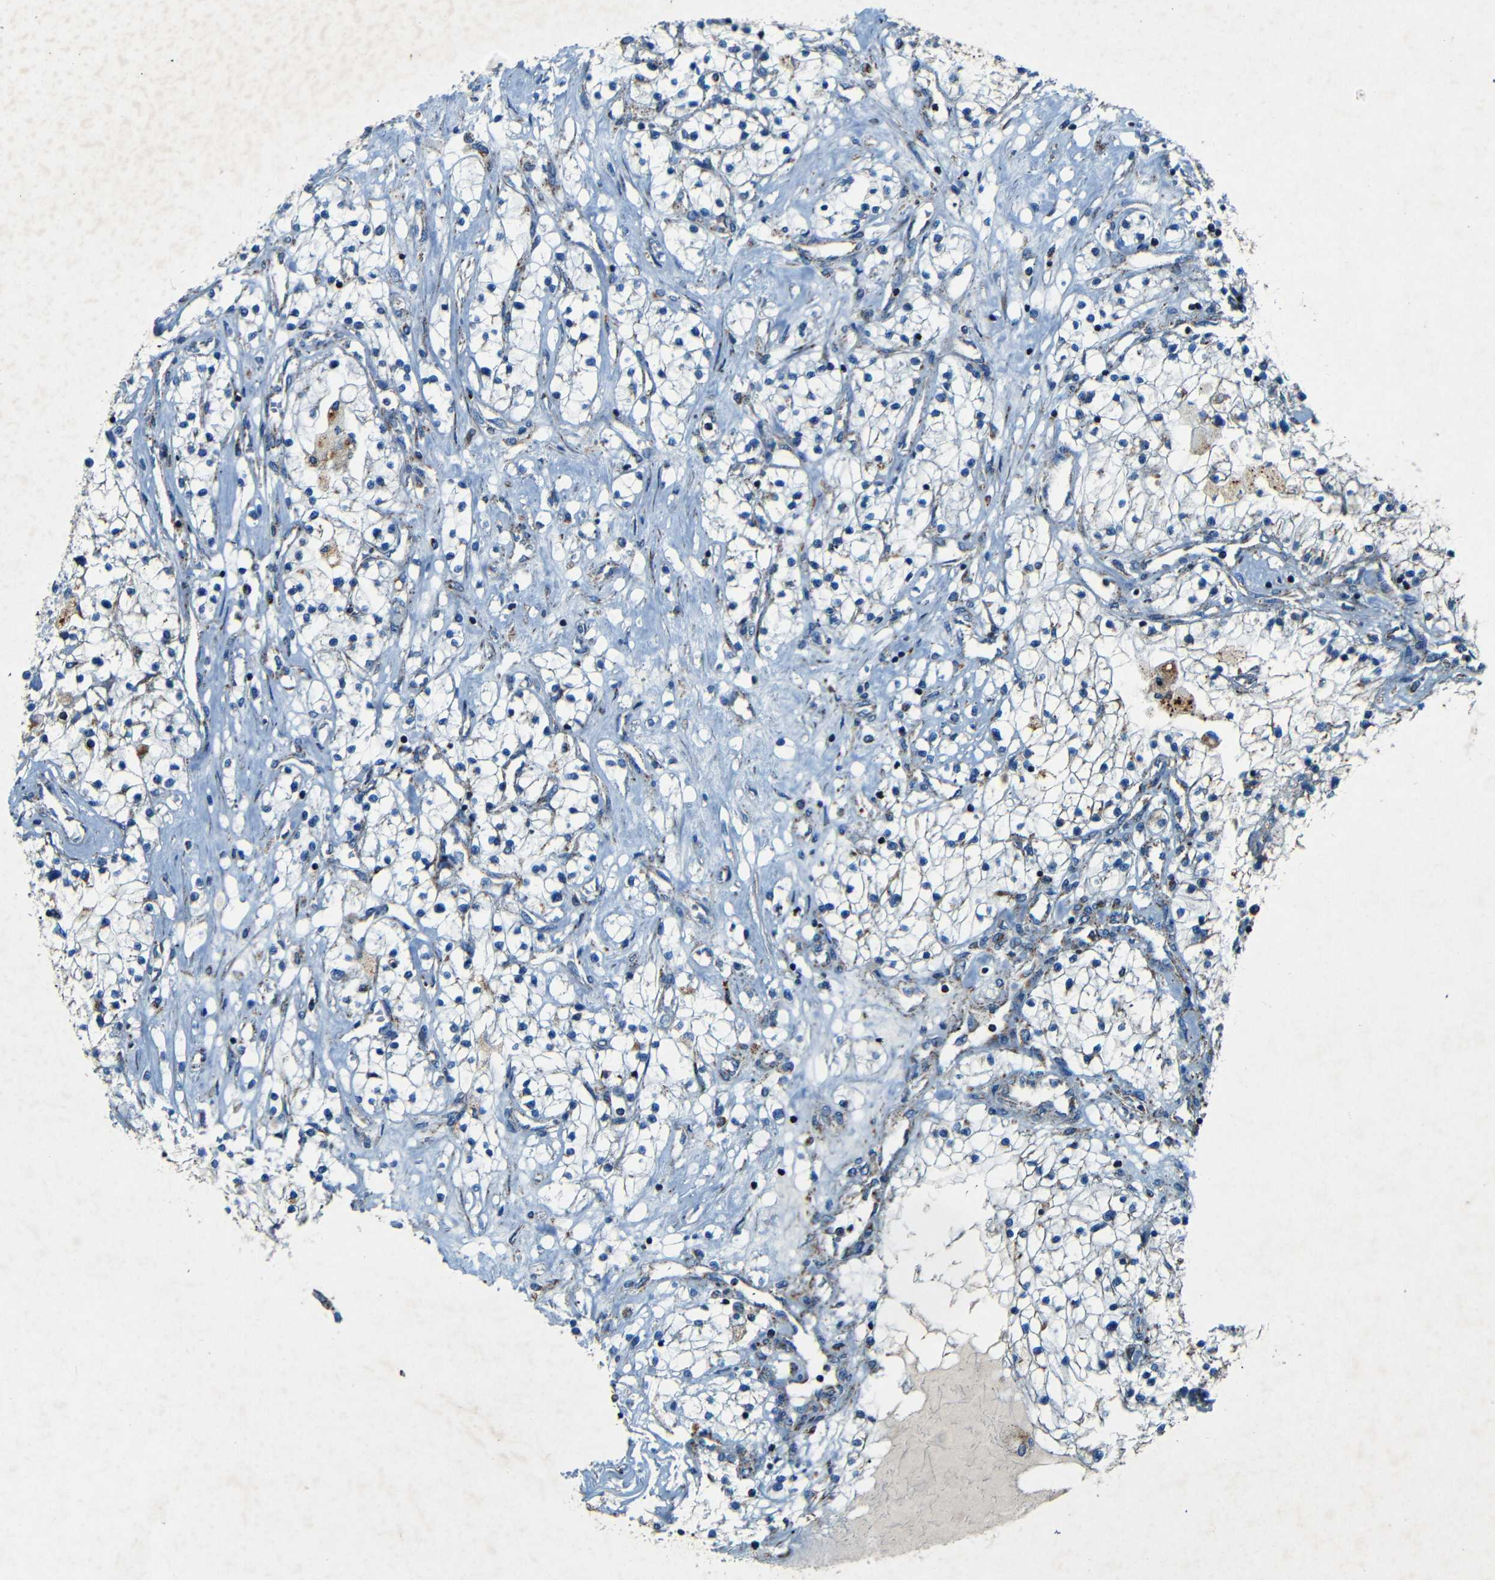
{"staining": {"intensity": "weak", "quantity": "25%-75%", "location": "cytoplasmic/membranous"}, "tissue": "renal cancer", "cell_type": "Tumor cells", "image_type": "cancer", "snomed": [{"axis": "morphology", "description": "Adenocarcinoma, NOS"}, {"axis": "topography", "description": "Kidney"}], "caption": "A photomicrograph of adenocarcinoma (renal) stained for a protein reveals weak cytoplasmic/membranous brown staining in tumor cells.", "gene": "WSCD2", "patient": {"sex": "male", "age": 68}}